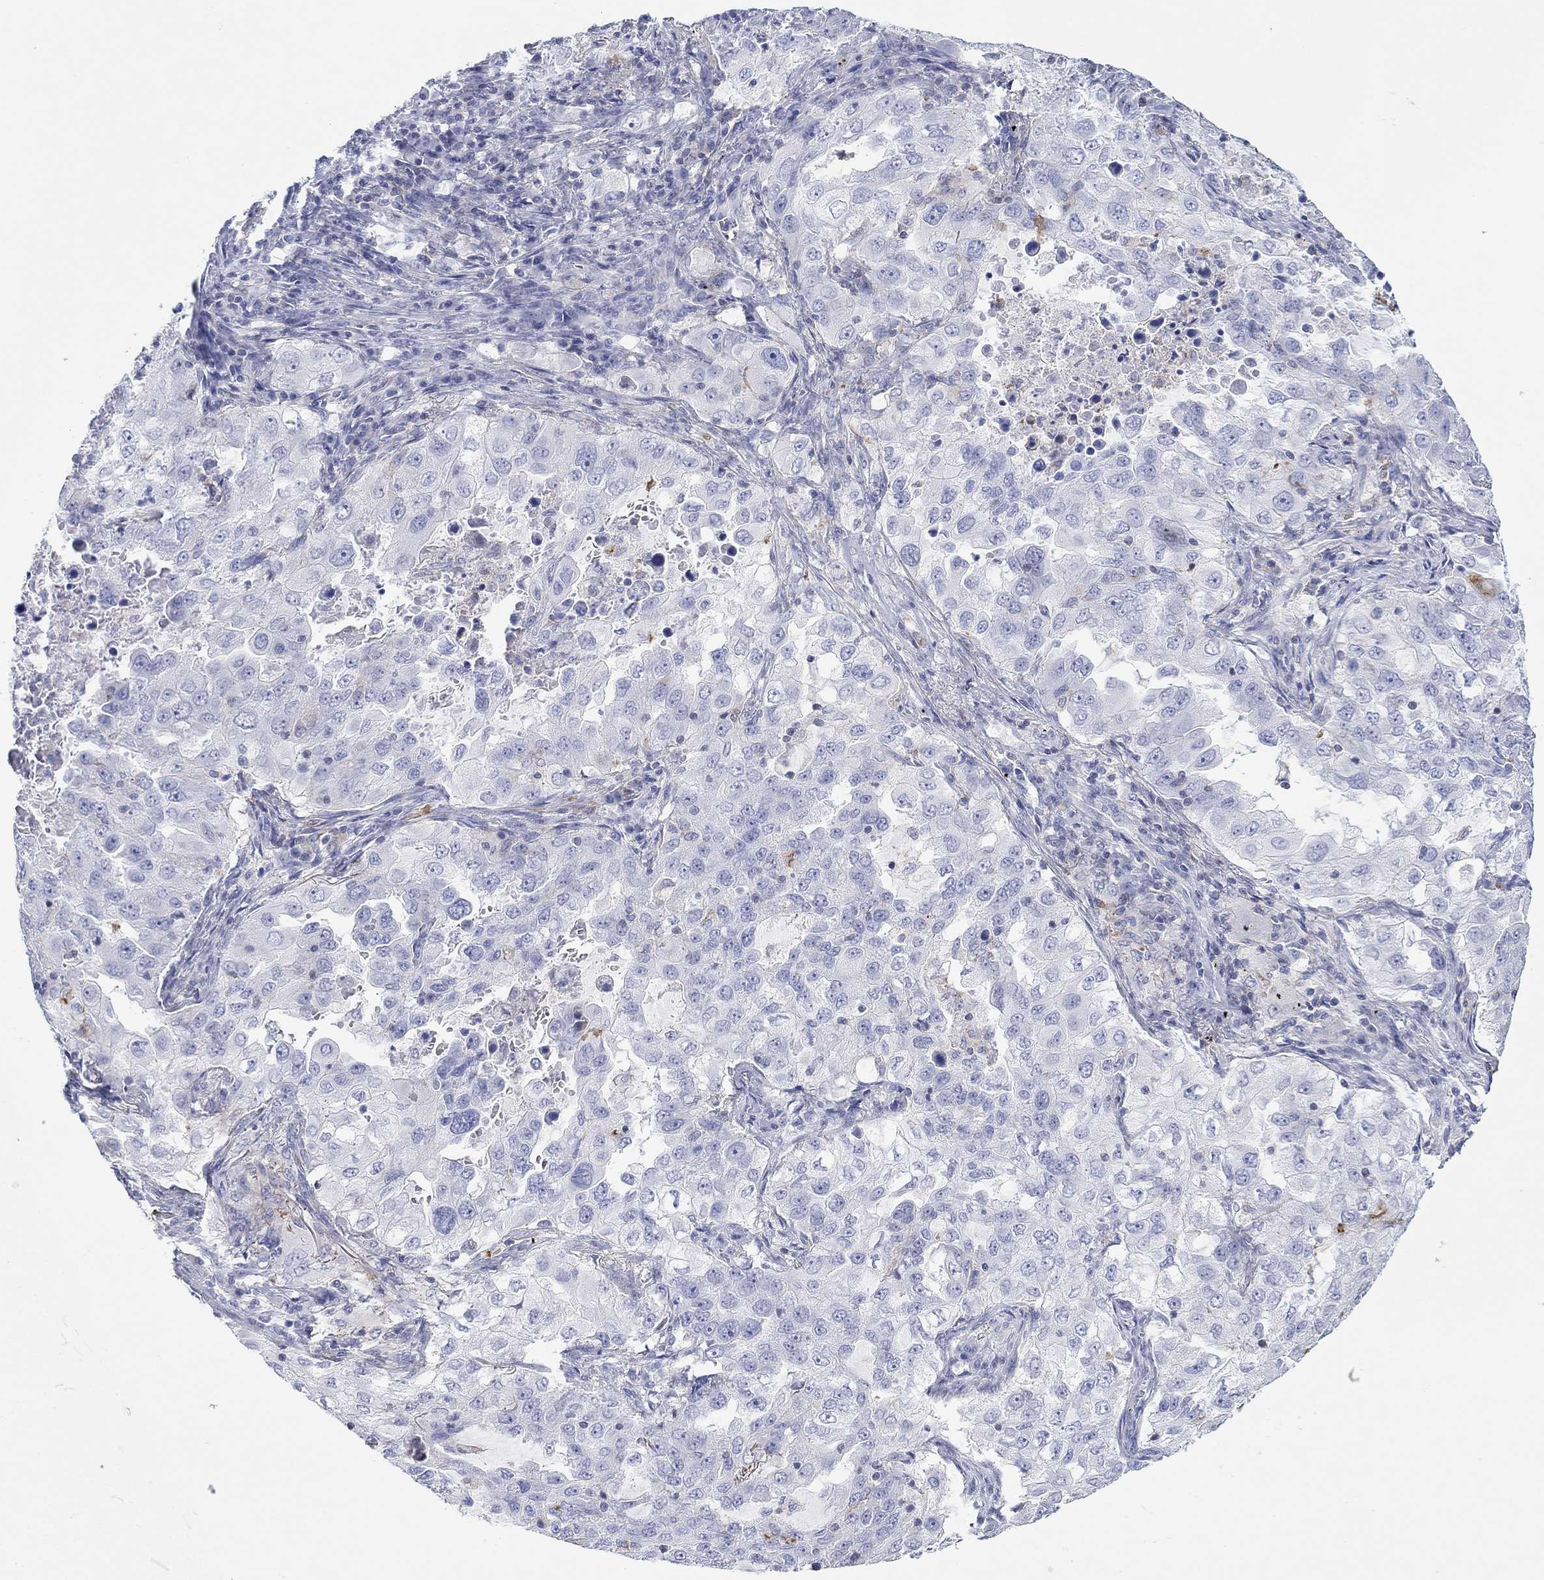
{"staining": {"intensity": "negative", "quantity": "none", "location": "none"}, "tissue": "lung cancer", "cell_type": "Tumor cells", "image_type": "cancer", "snomed": [{"axis": "morphology", "description": "Adenocarcinoma, NOS"}, {"axis": "topography", "description": "Lung"}], "caption": "An IHC micrograph of lung cancer (adenocarcinoma) is shown. There is no staining in tumor cells of lung cancer (adenocarcinoma). (Immunohistochemistry, brightfield microscopy, high magnification).", "gene": "PPIL6", "patient": {"sex": "female", "age": 61}}